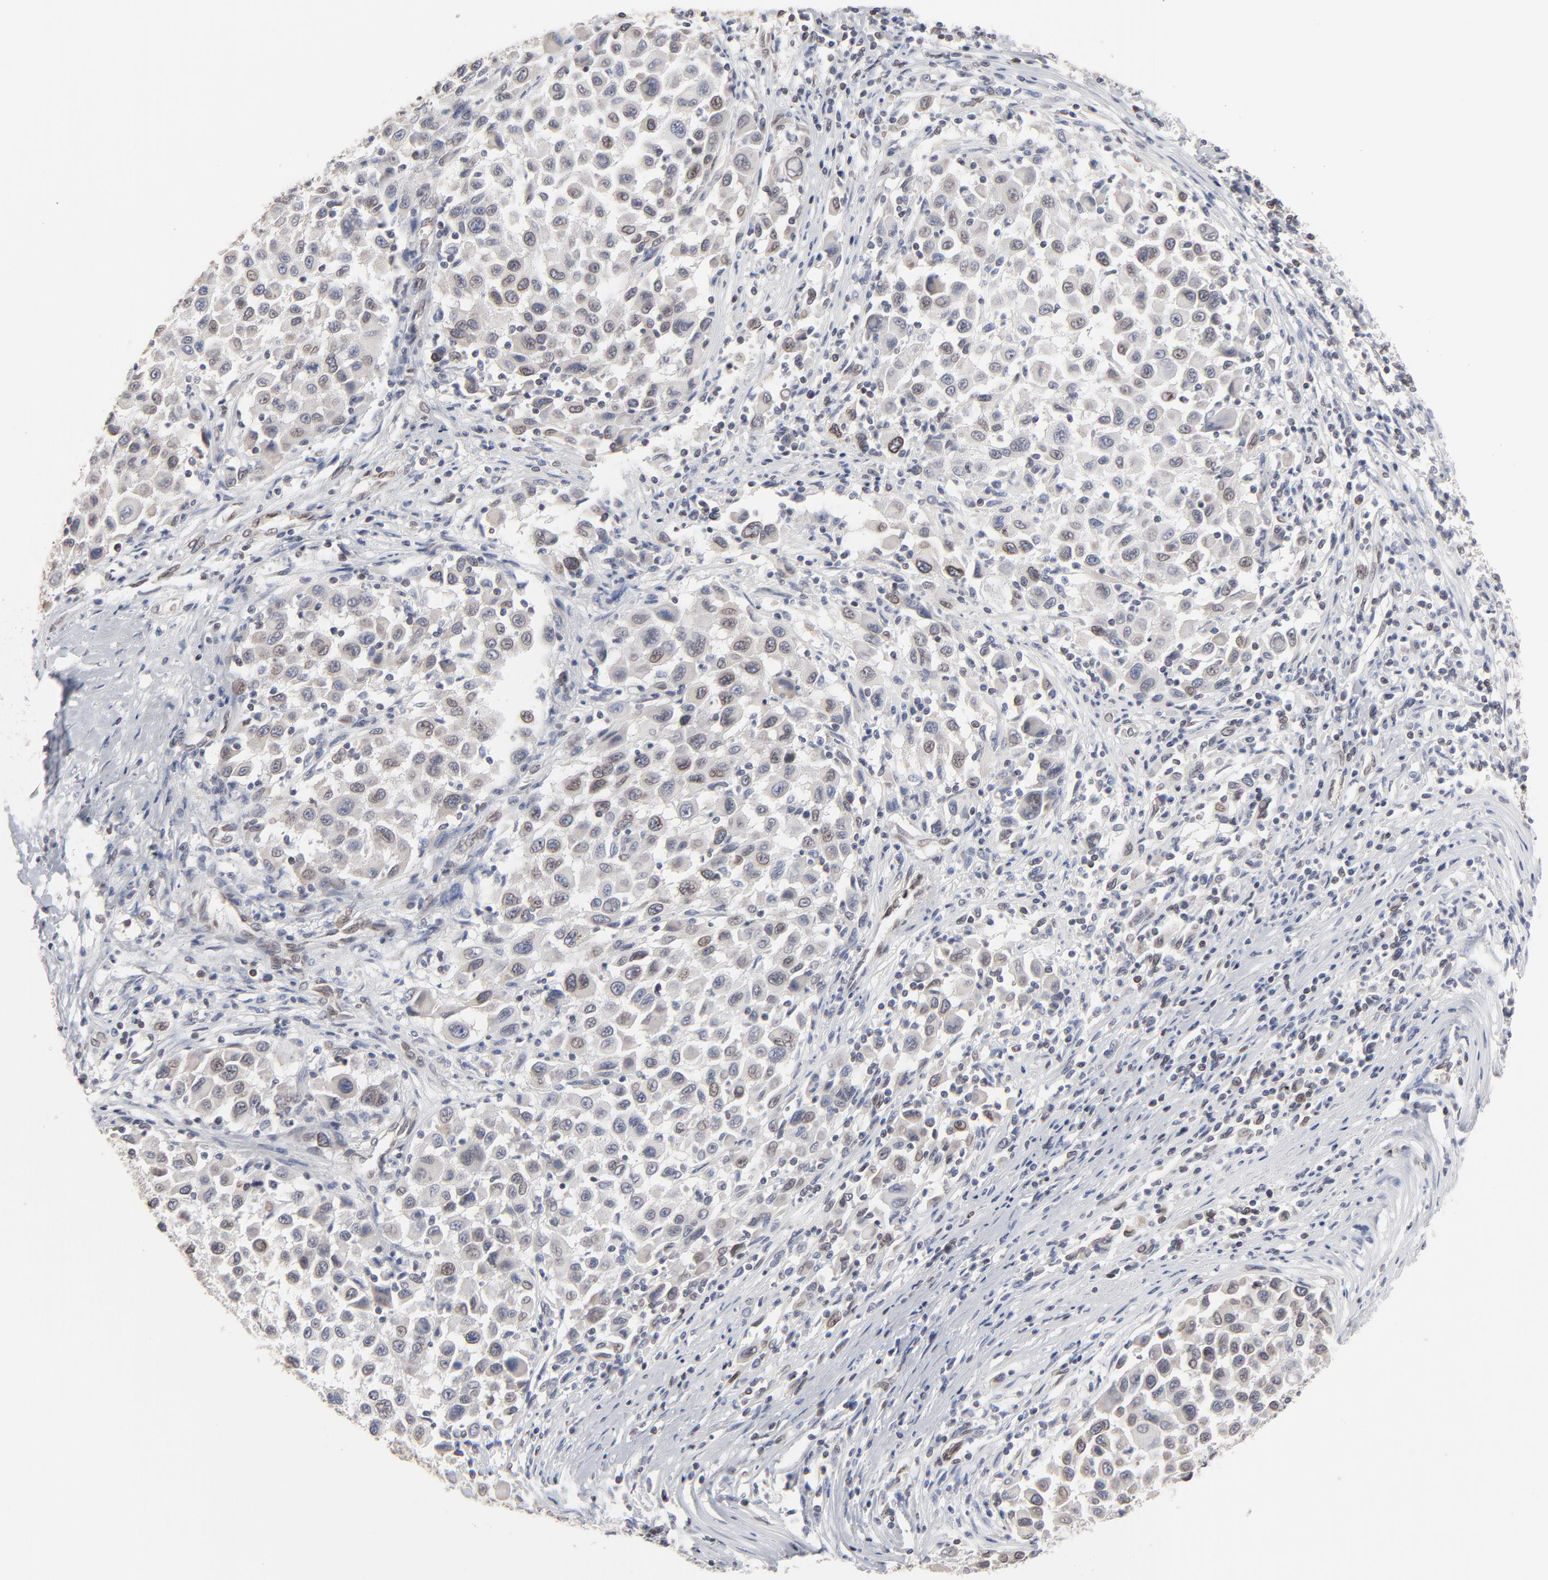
{"staining": {"intensity": "weak", "quantity": ">75%", "location": "cytoplasmic/membranous,nuclear"}, "tissue": "melanoma", "cell_type": "Tumor cells", "image_type": "cancer", "snomed": [{"axis": "morphology", "description": "Malignant melanoma, Metastatic site"}, {"axis": "topography", "description": "Lymph node"}], "caption": "A low amount of weak cytoplasmic/membranous and nuclear expression is identified in approximately >75% of tumor cells in malignant melanoma (metastatic site) tissue.", "gene": "SYNE2", "patient": {"sex": "male", "age": 61}}